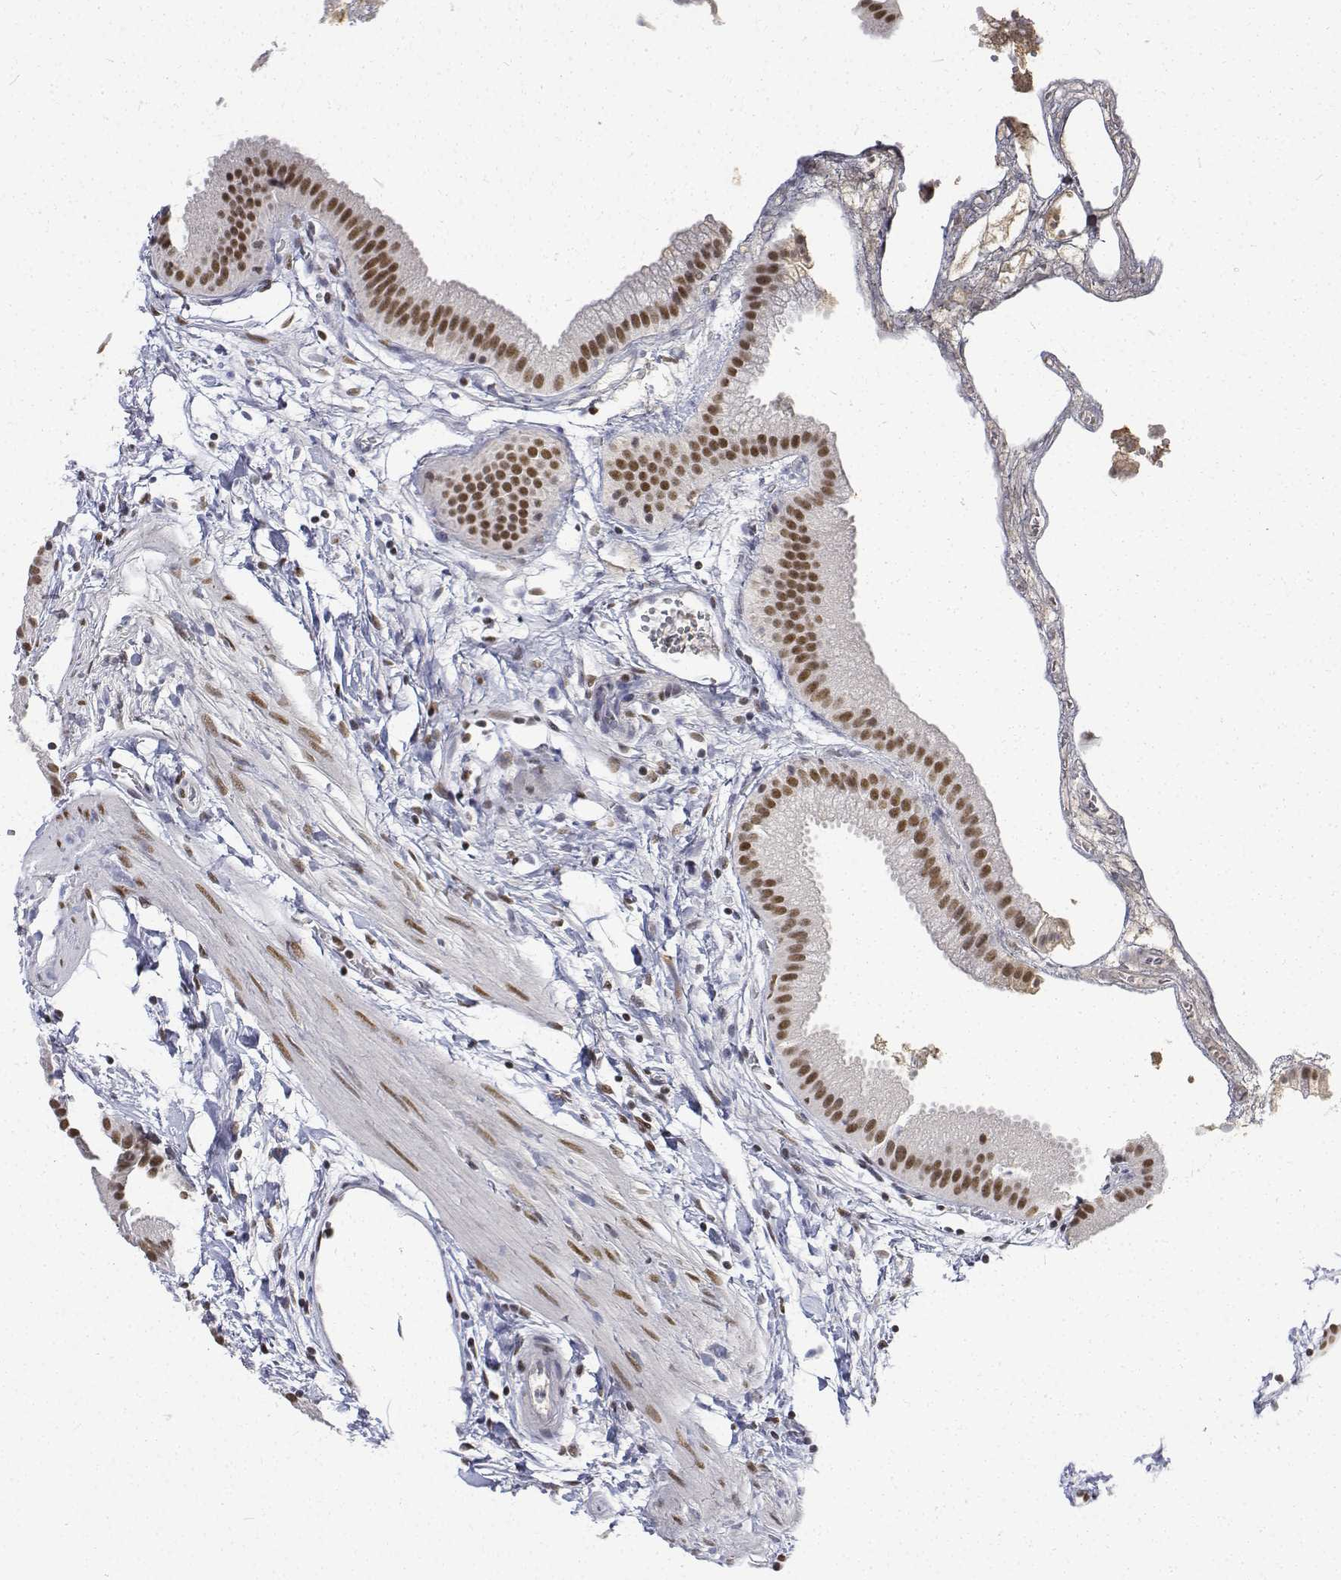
{"staining": {"intensity": "moderate", "quantity": ">75%", "location": "nuclear"}, "tissue": "gallbladder", "cell_type": "Glandular cells", "image_type": "normal", "snomed": [{"axis": "morphology", "description": "Normal tissue, NOS"}, {"axis": "topography", "description": "Gallbladder"}], "caption": "A photomicrograph of gallbladder stained for a protein demonstrates moderate nuclear brown staining in glandular cells. The protein is stained brown, and the nuclei are stained in blue (DAB IHC with brightfield microscopy, high magnification).", "gene": "ATRX", "patient": {"sex": "female", "age": 63}}